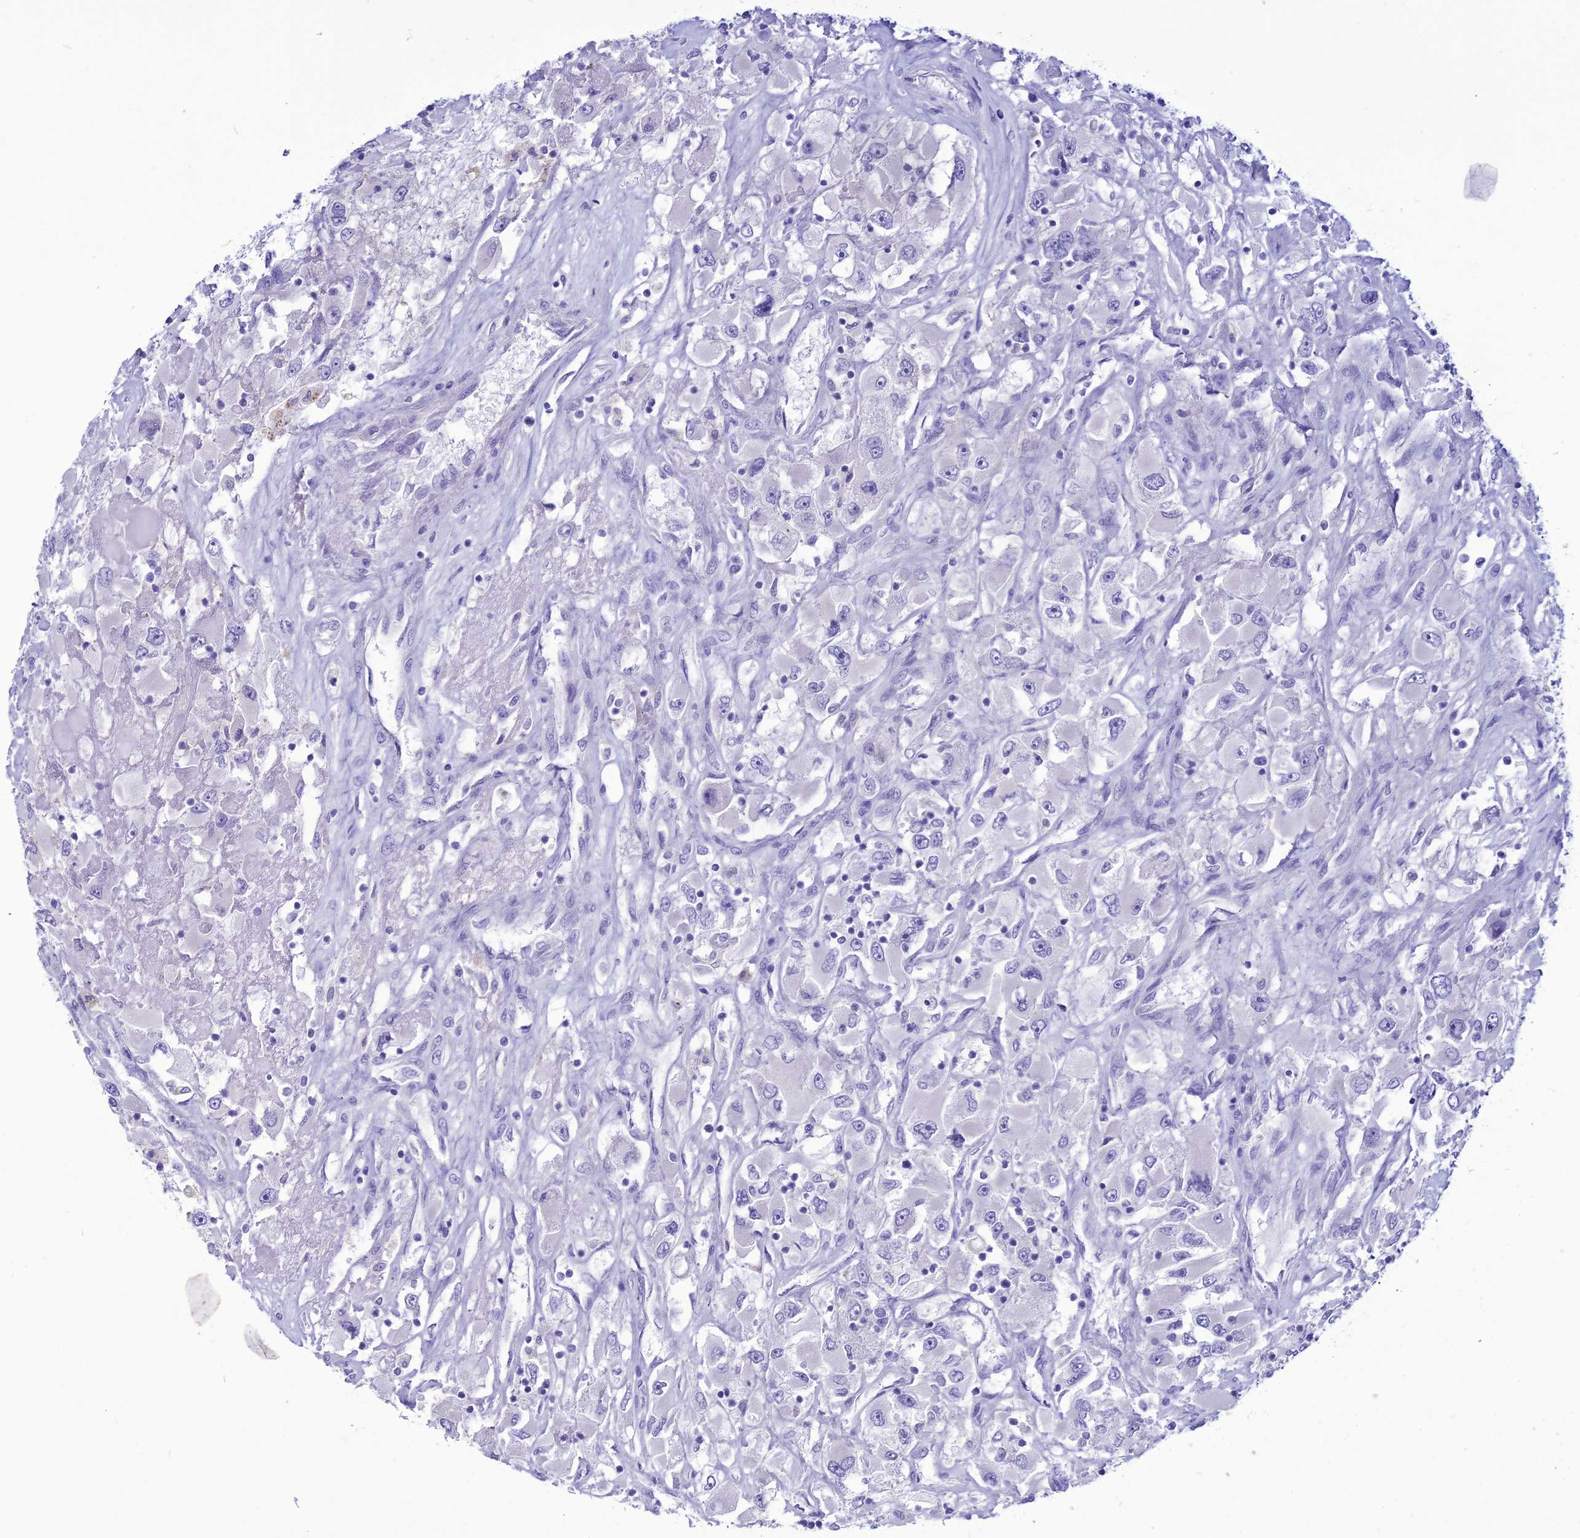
{"staining": {"intensity": "negative", "quantity": "none", "location": "none"}, "tissue": "renal cancer", "cell_type": "Tumor cells", "image_type": "cancer", "snomed": [{"axis": "morphology", "description": "Adenocarcinoma, NOS"}, {"axis": "topography", "description": "Kidney"}], "caption": "DAB immunohistochemical staining of human renal cancer (adenocarcinoma) demonstrates no significant positivity in tumor cells. Nuclei are stained in blue.", "gene": "CLEC2L", "patient": {"sex": "female", "age": 52}}